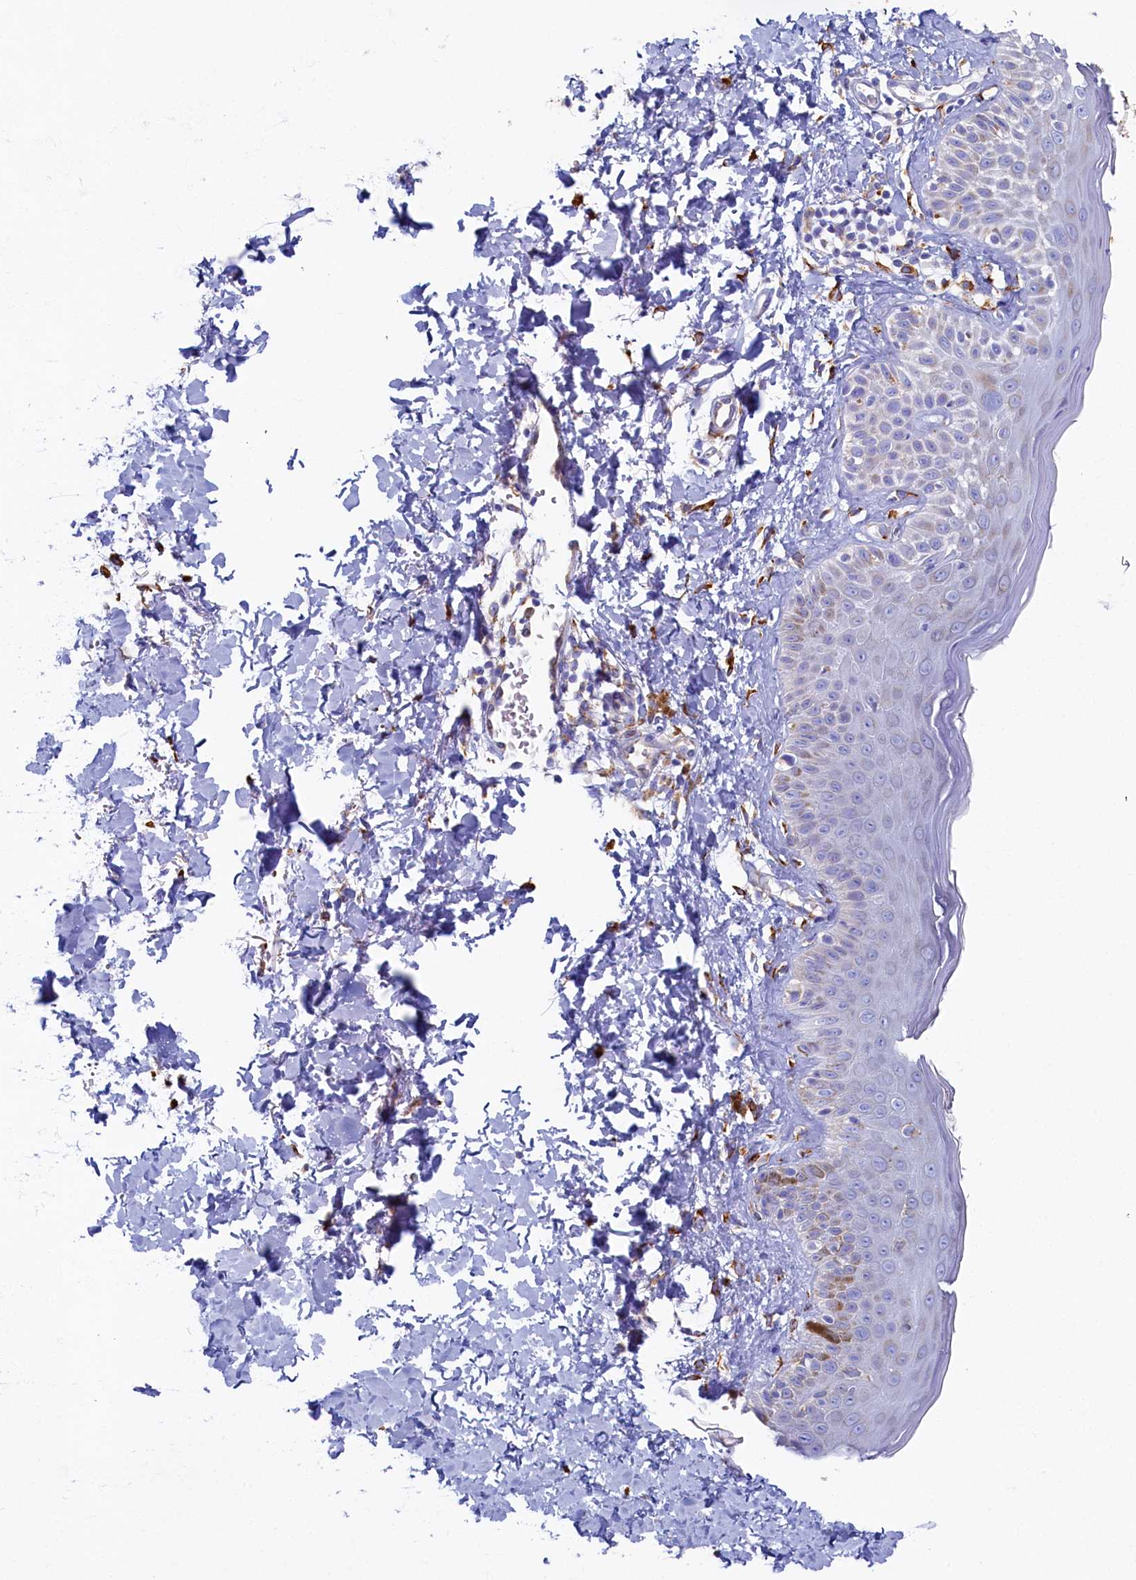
{"staining": {"intensity": "moderate", "quantity": ">75%", "location": "cytoplasmic/membranous"}, "tissue": "skin", "cell_type": "Fibroblasts", "image_type": "normal", "snomed": [{"axis": "morphology", "description": "Normal tissue, NOS"}, {"axis": "topography", "description": "Skin"}], "caption": "Fibroblasts demonstrate moderate cytoplasmic/membranous staining in approximately >75% of cells in unremarkable skin.", "gene": "TMEM18", "patient": {"sex": "male", "age": 52}}